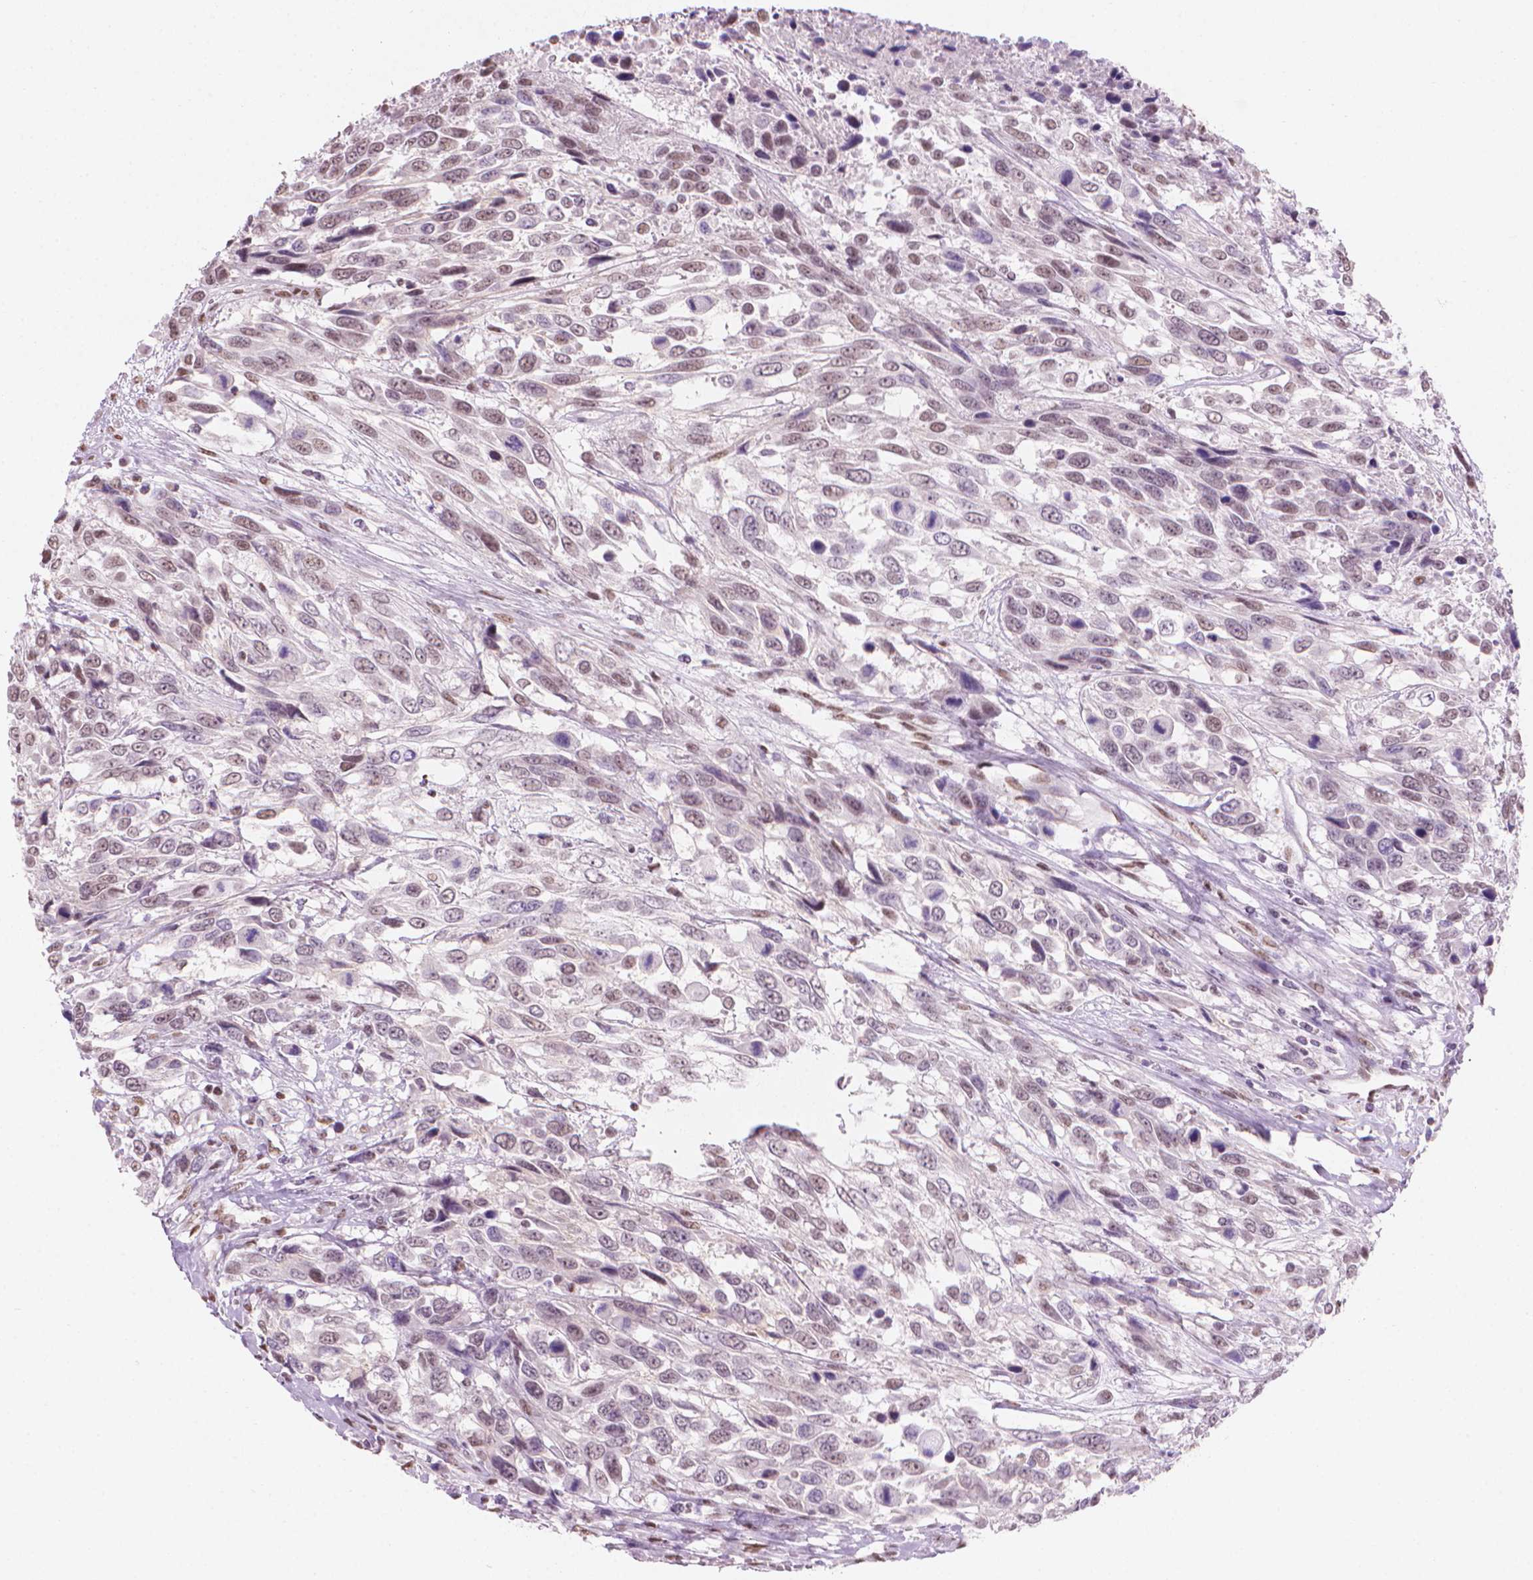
{"staining": {"intensity": "weak", "quantity": "25%-75%", "location": "nuclear"}, "tissue": "urothelial cancer", "cell_type": "Tumor cells", "image_type": "cancer", "snomed": [{"axis": "morphology", "description": "Urothelial carcinoma, High grade"}, {"axis": "topography", "description": "Urinary bladder"}], "caption": "Immunohistochemical staining of high-grade urothelial carcinoma reveals weak nuclear protein expression in approximately 25%-75% of tumor cells.", "gene": "PIAS2", "patient": {"sex": "female", "age": 70}}